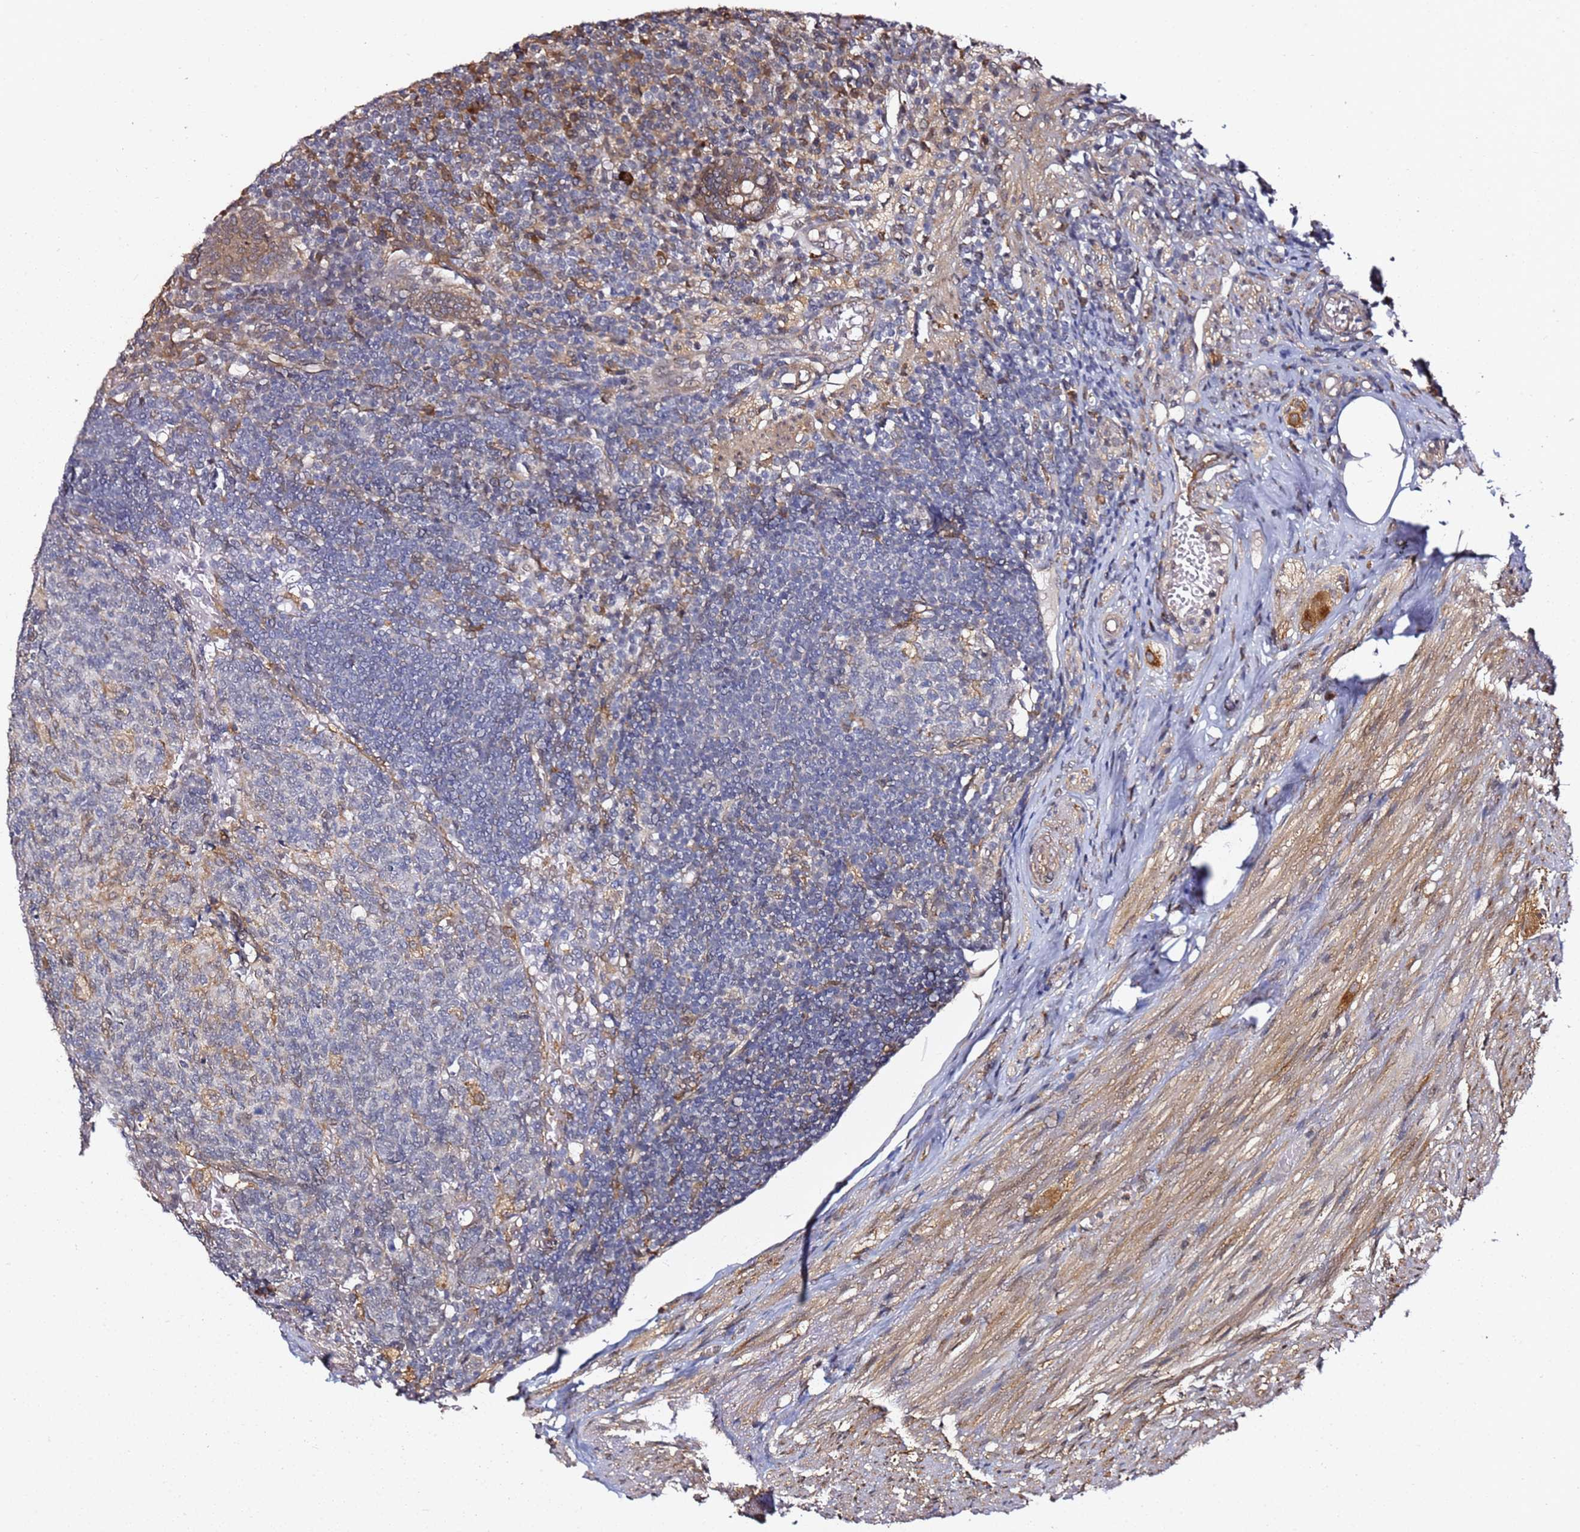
{"staining": {"intensity": "moderate", "quantity": ">75%", "location": "cytoplasmic/membranous,nuclear"}, "tissue": "appendix", "cell_type": "Glandular cells", "image_type": "normal", "snomed": [{"axis": "morphology", "description": "Normal tissue, NOS"}, {"axis": "topography", "description": "Appendix"}], "caption": "Moderate cytoplasmic/membranous,nuclear protein staining is present in approximately >75% of glandular cells in appendix.", "gene": "PRKAB2", "patient": {"sex": "male", "age": 83}}